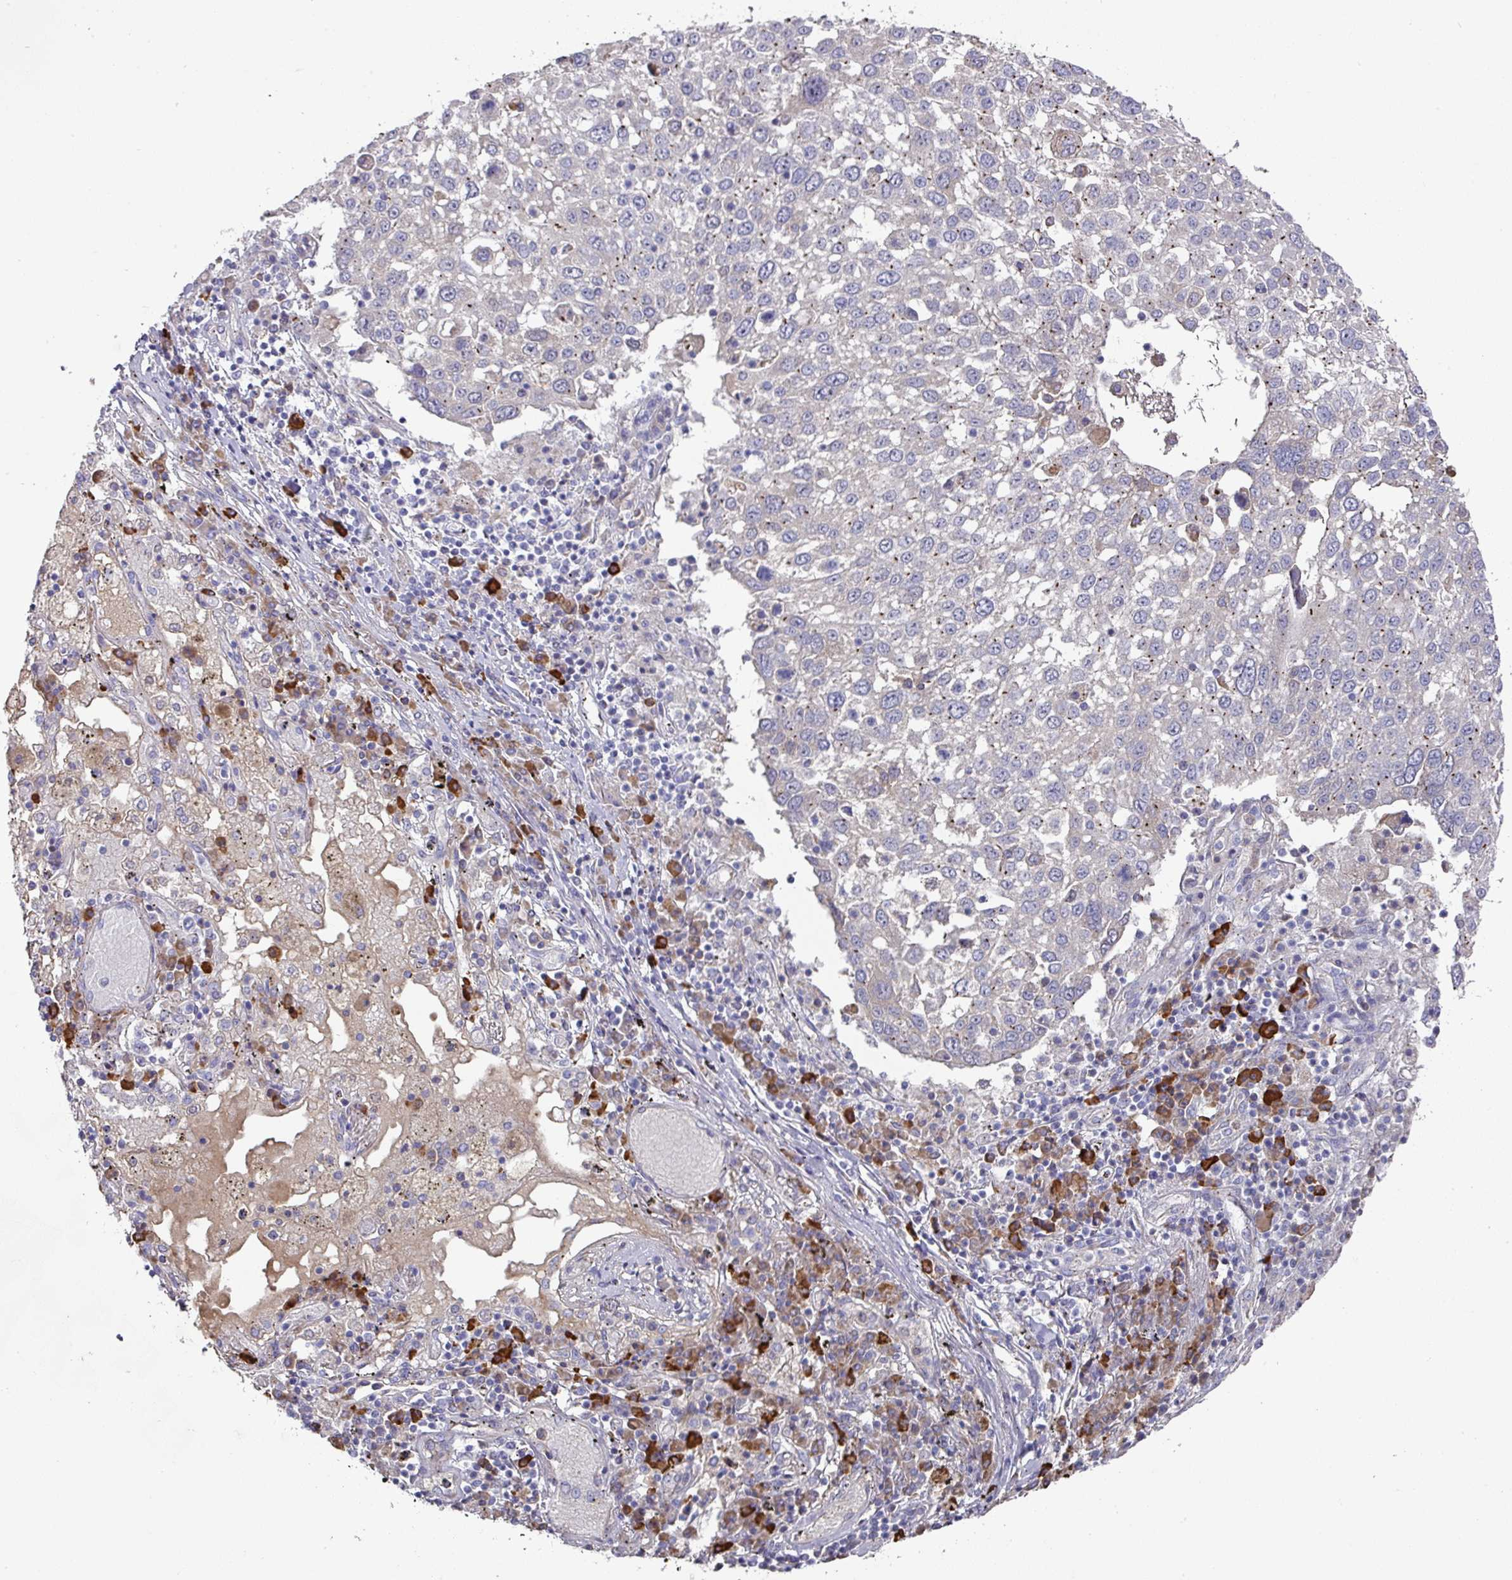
{"staining": {"intensity": "moderate", "quantity": "<25%", "location": "cytoplasmic/membranous"}, "tissue": "lung cancer", "cell_type": "Tumor cells", "image_type": "cancer", "snomed": [{"axis": "morphology", "description": "Squamous cell carcinoma, NOS"}, {"axis": "topography", "description": "Lung"}], "caption": "Lung squamous cell carcinoma tissue shows moderate cytoplasmic/membranous staining in approximately <25% of tumor cells, visualized by immunohistochemistry. Ihc stains the protein in brown and the nuclei are stained blue.", "gene": "IL4R", "patient": {"sex": "male", "age": 65}}